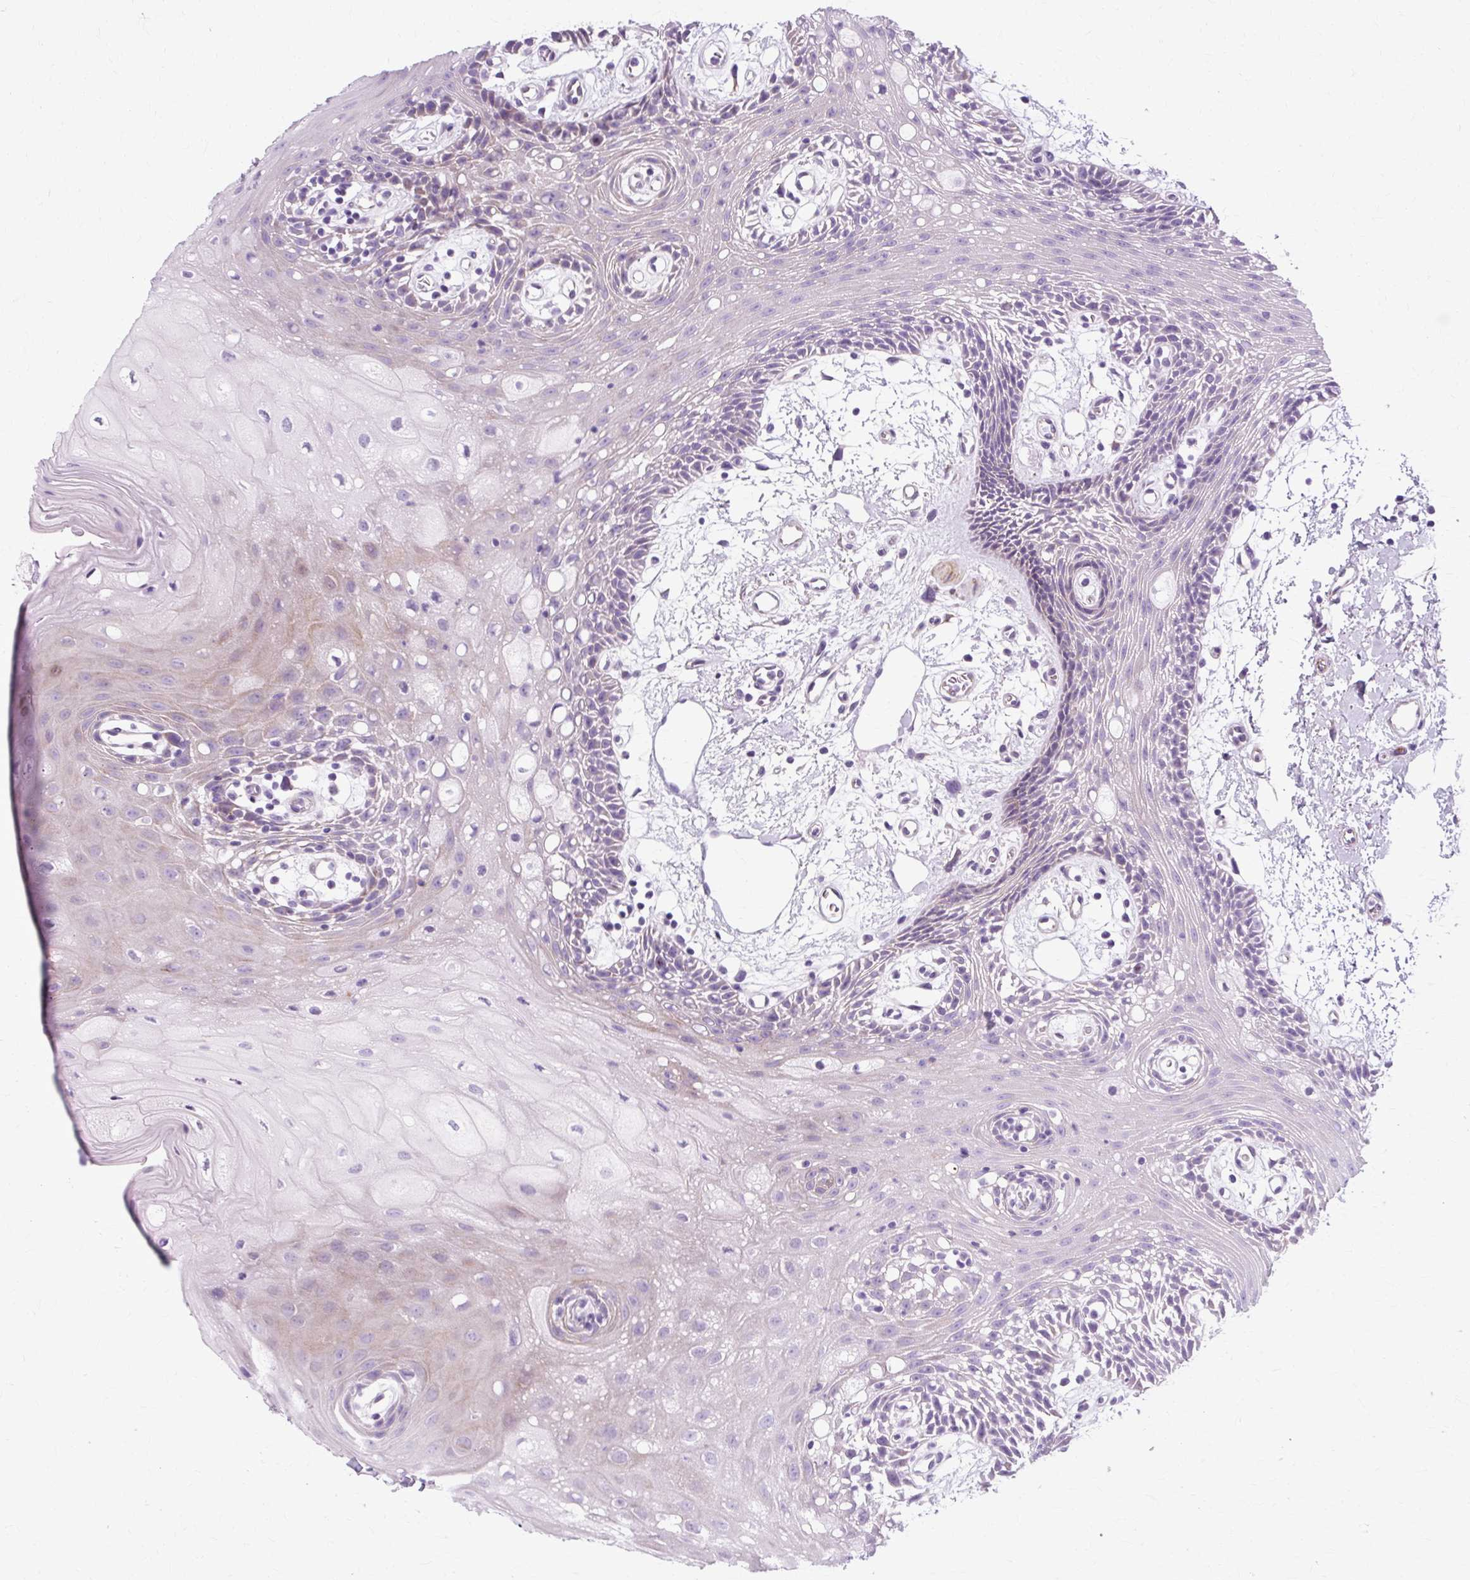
{"staining": {"intensity": "negative", "quantity": "none", "location": "none"}, "tissue": "oral mucosa", "cell_type": "Squamous epithelial cells", "image_type": "normal", "snomed": [{"axis": "morphology", "description": "Normal tissue, NOS"}, {"axis": "topography", "description": "Oral tissue"}], "caption": "This photomicrograph is of unremarkable oral mucosa stained with immunohistochemistry (IHC) to label a protein in brown with the nuclei are counter-stained blue. There is no expression in squamous epithelial cells.", "gene": "TMEM89", "patient": {"sex": "female", "age": 59}}